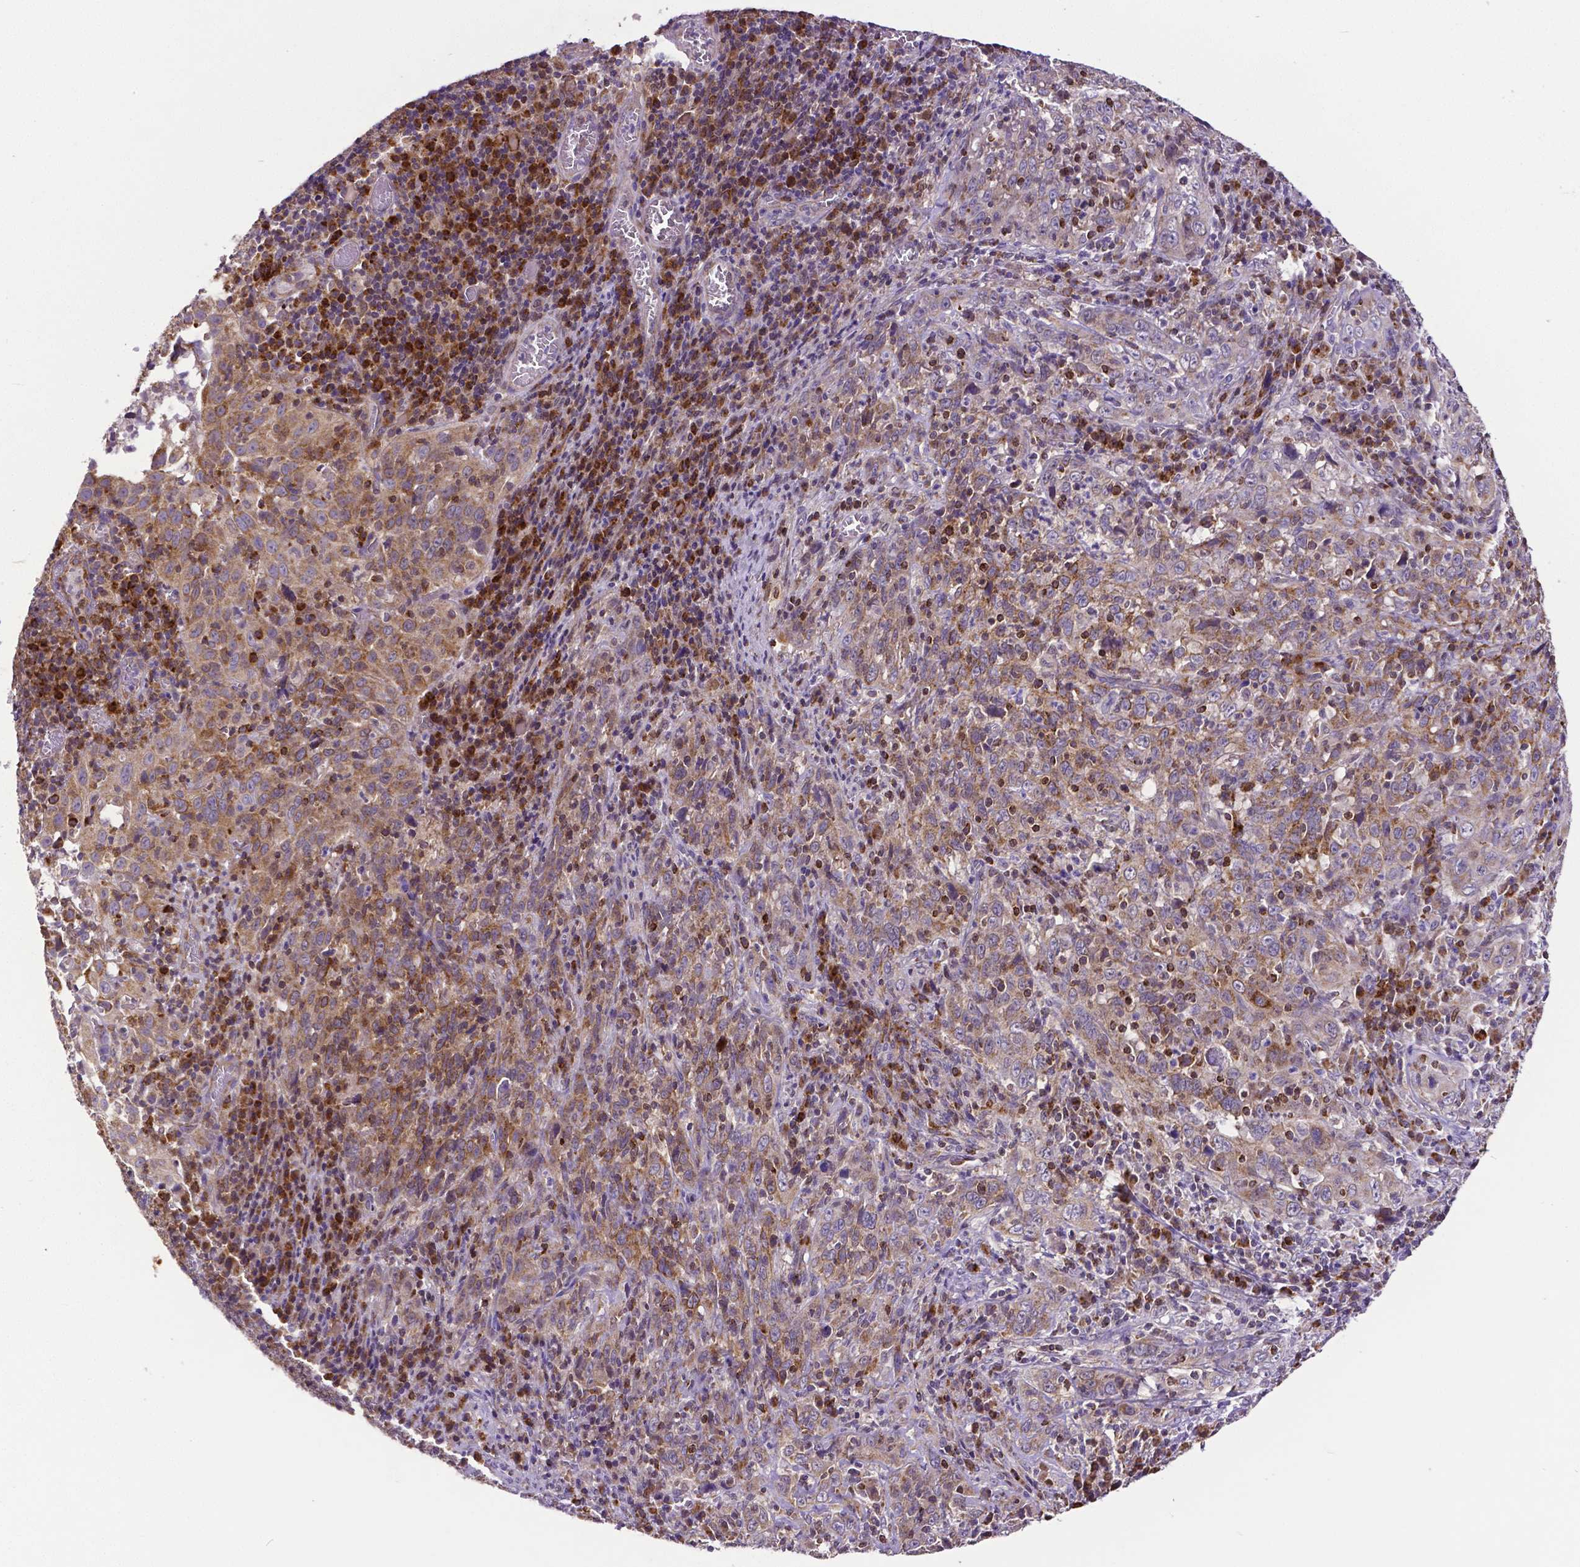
{"staining": {"intensity": "moderate", "quantity": "<25%", "location": "cytoplasmic/membranous"}, "tissue": "cervical cancer", "cell_type": "Tumor cells", "image_type": "cancer", "snomed": [{"axis": "morphology", "description": "Squamous cell carcinoma, NOS"}, {"axis": "topography", "description": "Cervix"}], "caption": "Cervical cancer tissue demonstrates moderate cytoplasmic/membranous staining in about <25% of tumor cells, visualized by immunohistochemistry.", "gene": "MCL1", "patient": {"sex": "female", "age": 46}}